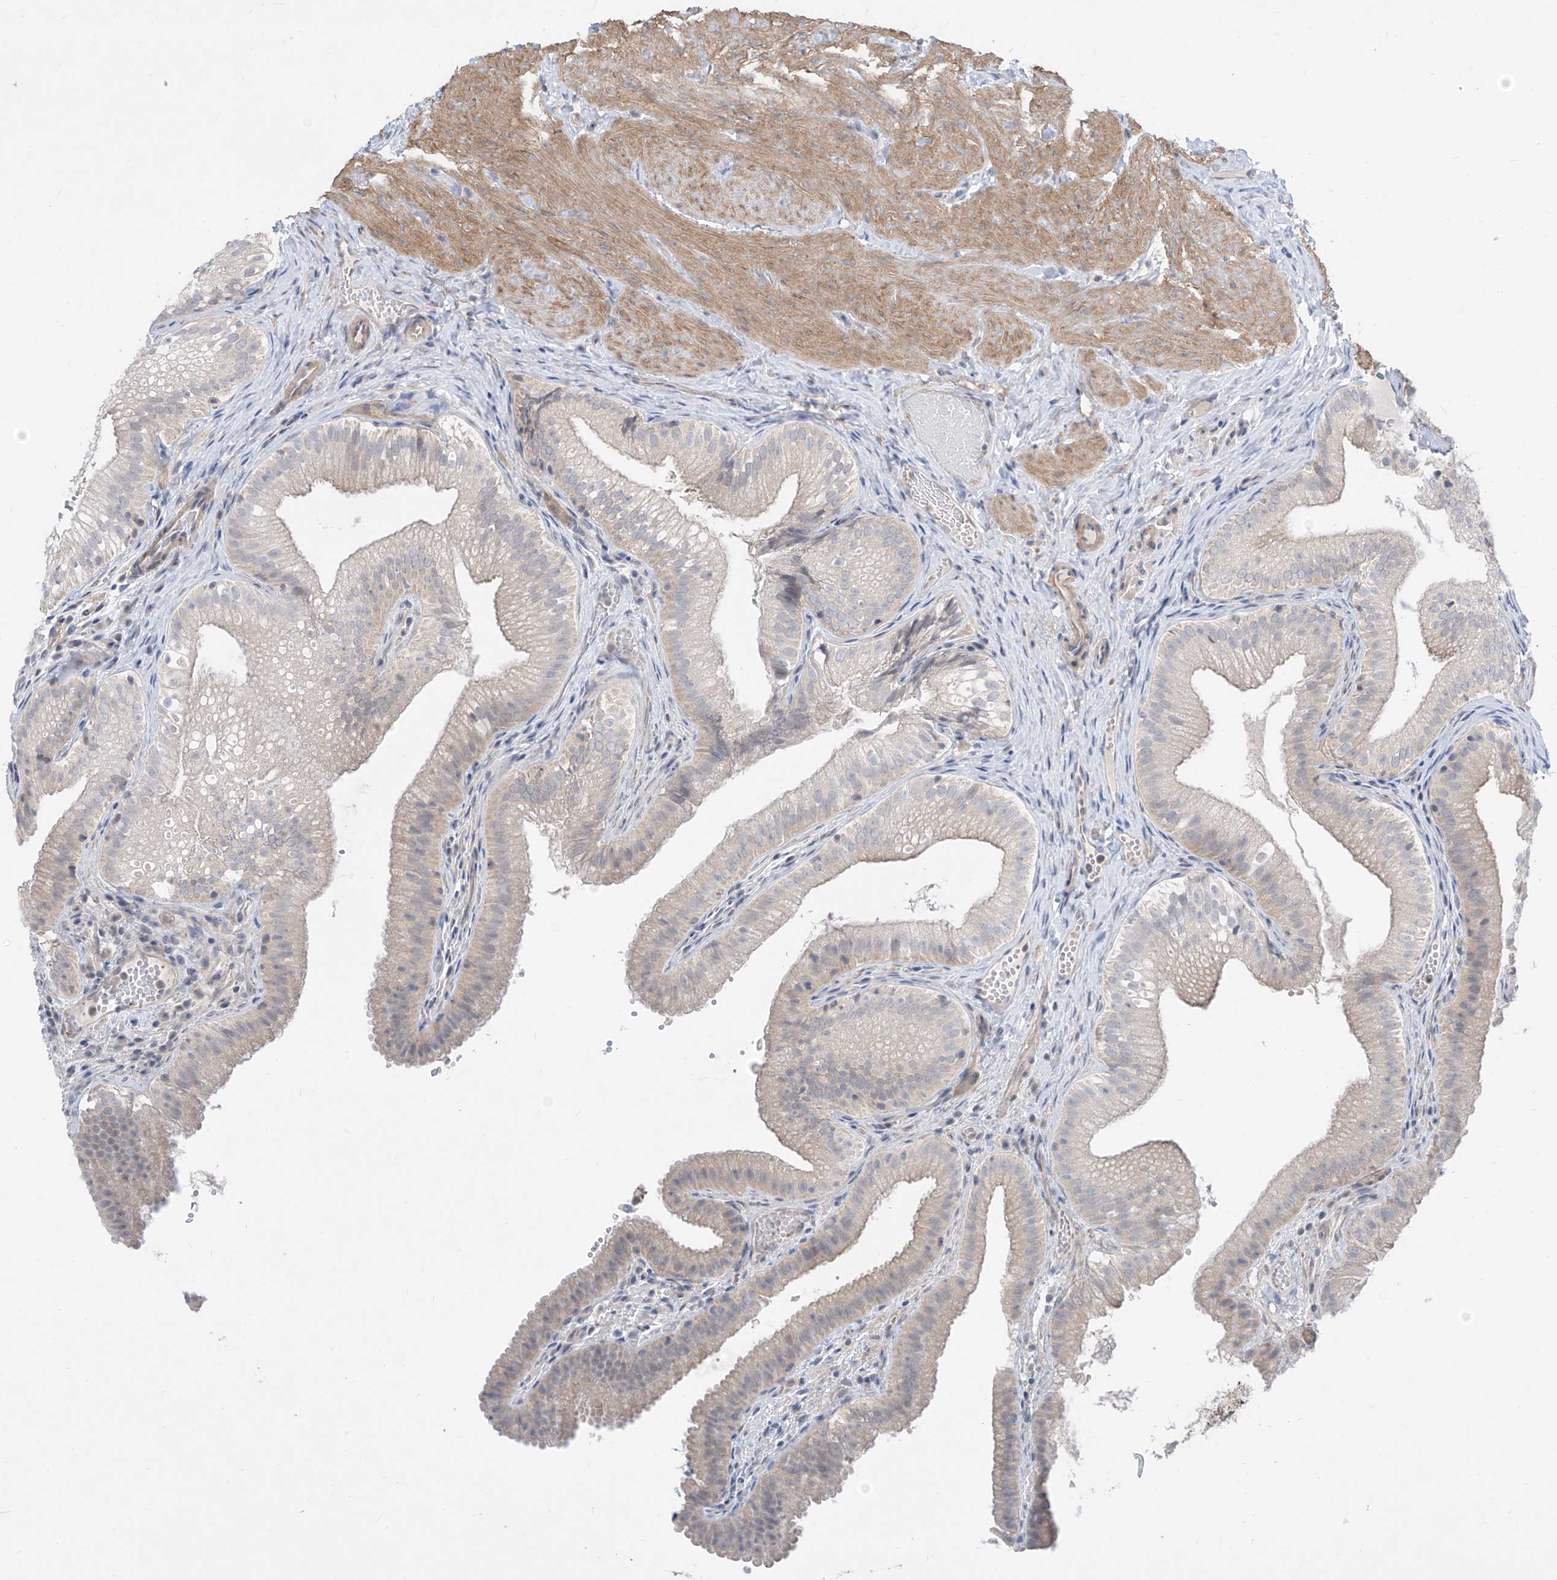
{"staining": {"intensity": "weak", "quantity": "<25%", "location": "cytoplasmic/membranous"}, "tissue": "gallbladder", "cell_type": "Glandular cells", "image_type": "normal", "snomed": [{"axis": "morphology", "description": "Normal tissue, NOS"}, {"axis": "topography", "description": "Gallbladder"}], "caption": "Immunohistochemistry photomicrograph of benign gallbladder: gallbladder stained with DAB (3,3'-diaminobenzidine) demonstrates no significant protein expression in glandular cells. (DAB IHC with hematoxylin counter stain).", "gene": "ABLIM2", "patient": {"sex": "female", "age": 30}}